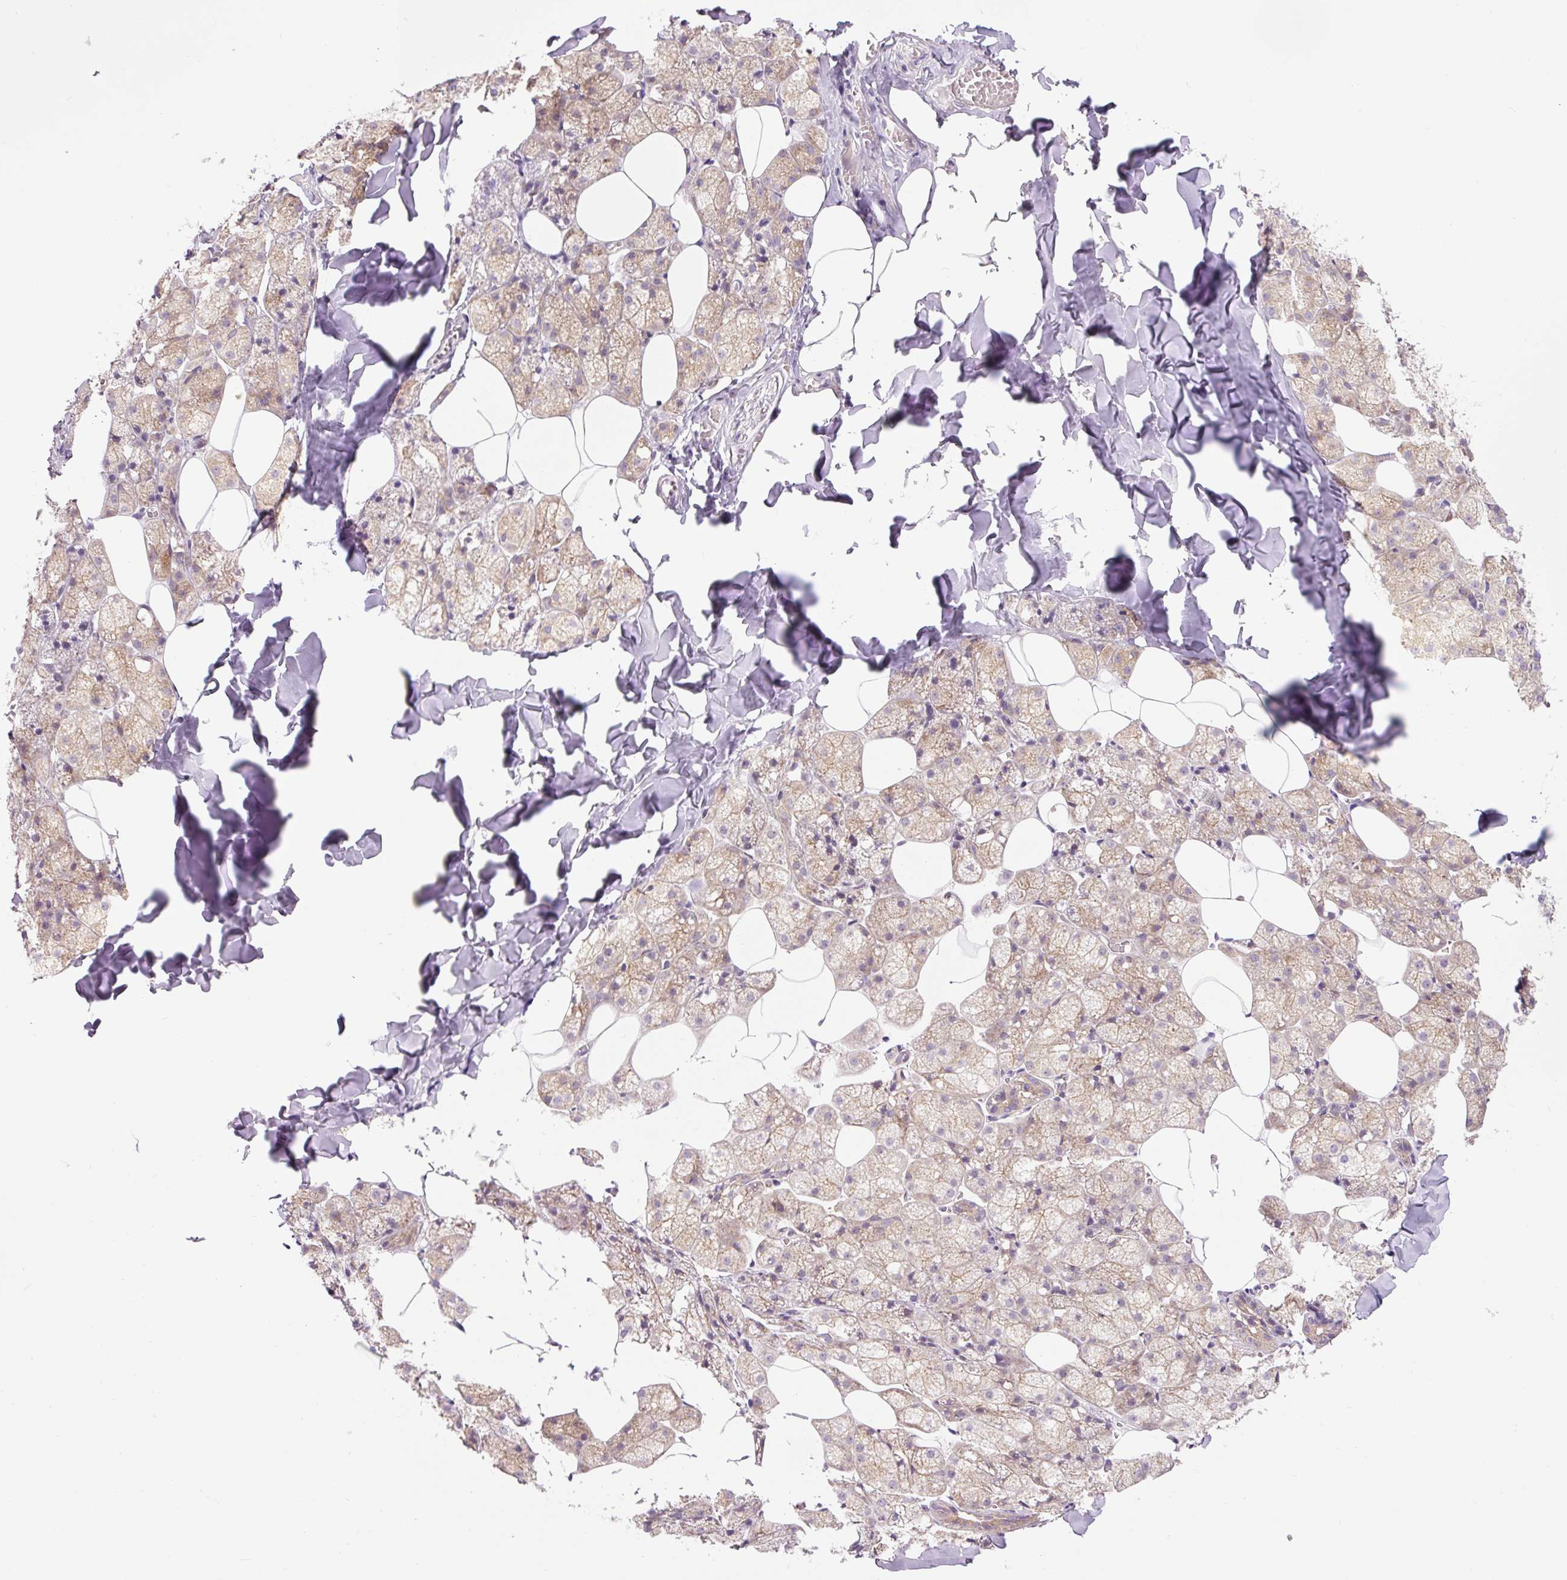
{"staining": {"intensity": "moderate", "quantity": "25%-75%", "location": "cytoplasmic/membranous"}, "tissue": "salivary gland", "cell_type": "Glandular cells", "image_type": "normal", "snomed": [{"axis": "morphology", "description": "Normal tissue, NOS"}, {"axis": "topography", "description": "Salivary gland"}, {"axis": "topography", "description": "Peripheral nerve tissue"}], "caption": "Protein staining of unremarkable salivary gland displays moderate cytoplasmic/membranous positivity in approximately 25%-75% of glandular cells.", "gene": "PCM1", "patient": {"sex": "male", "age": 38}}